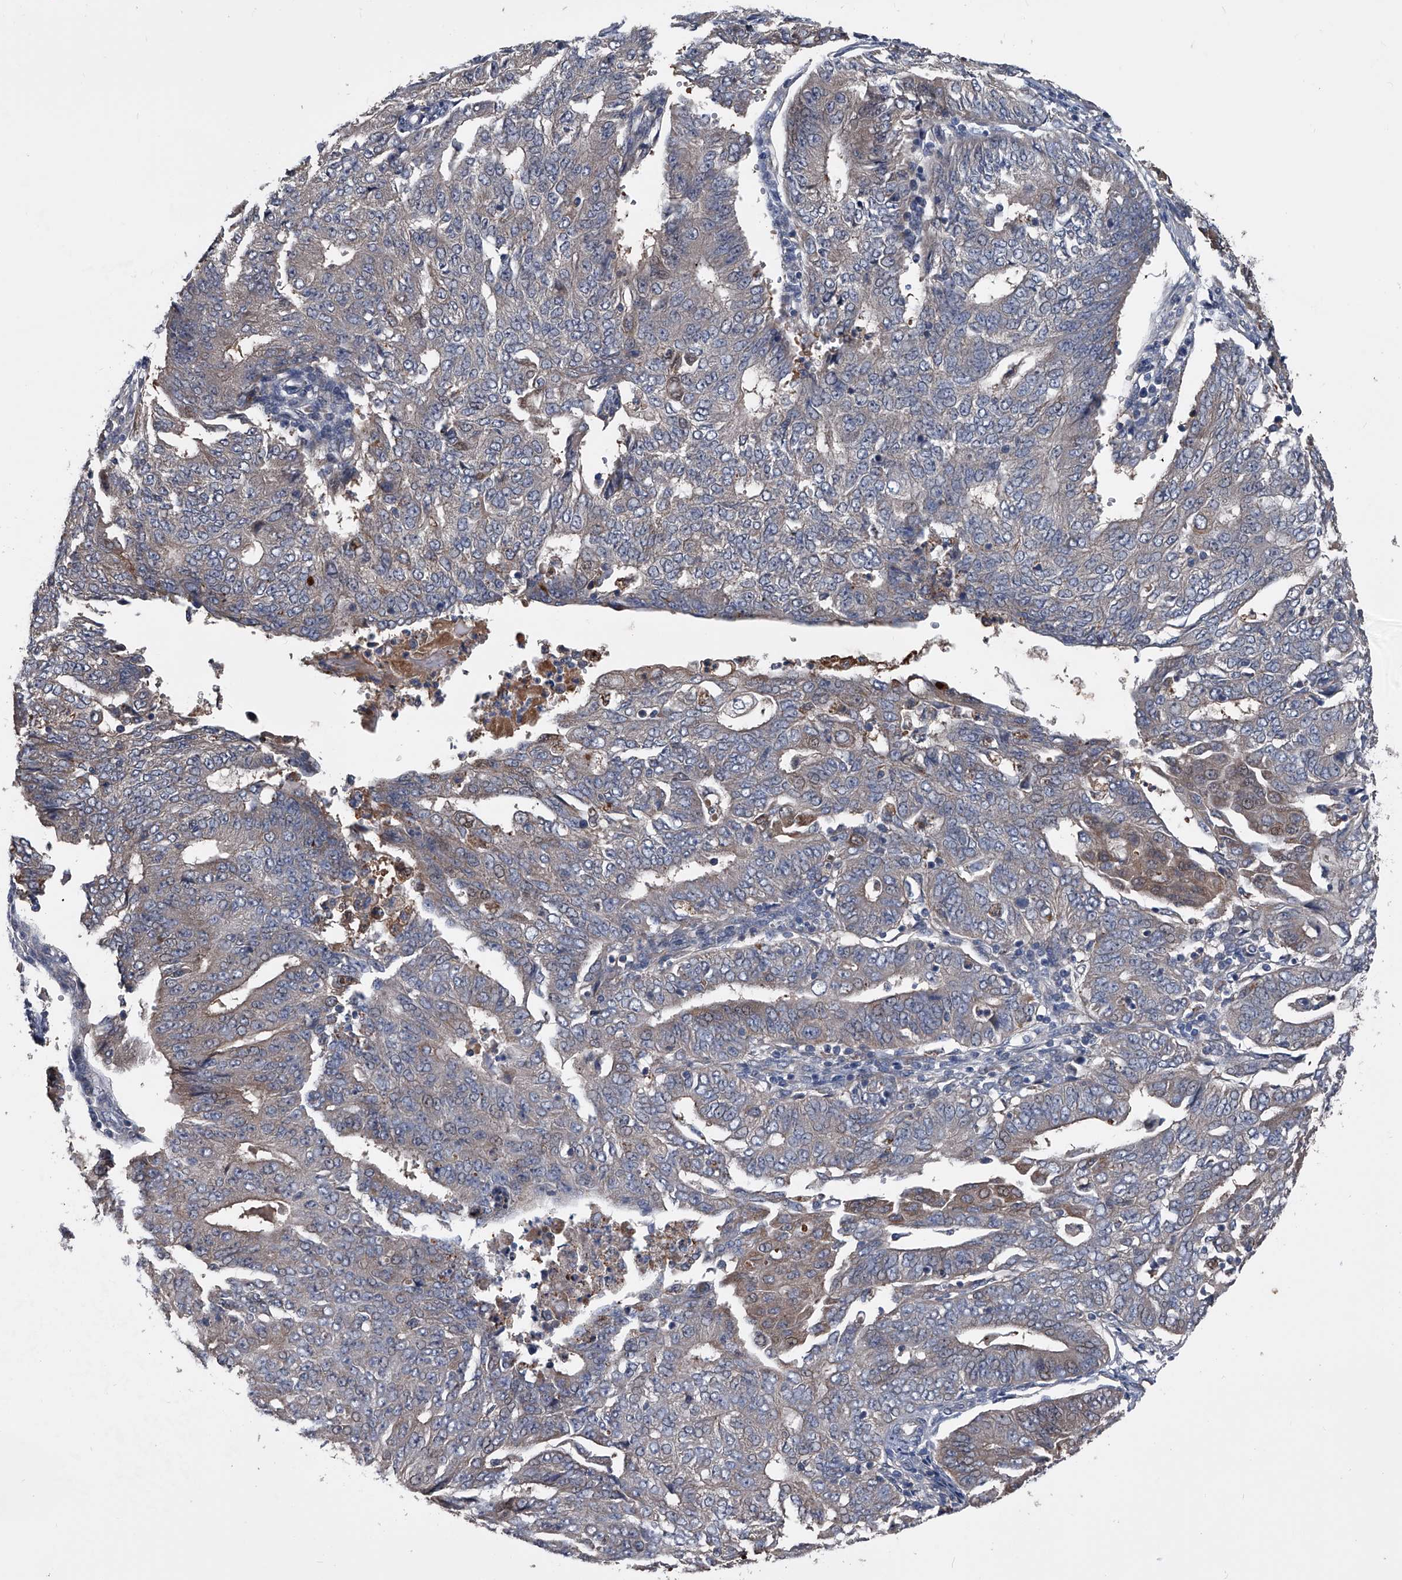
{"staining": {"intensity": "weak", "quantity": "<25%", "location": "cytoplasmic/membranous"}, "tissue": "endometrial cancer", "cell_type": "Tumor cells", "image_type": "cancer", "snomed": [{"axis": "morphology", "description": "Adenocarcinoma, NOS"}, {"axis": "topography", "description": "Endometrium"}], "caption": "The micrograph shows no significant expression in tumor cells of endometrial cancer (adenocarcinoma).", "gene": "KIF13A", "patient": {"sex": "female", "age": 32}}